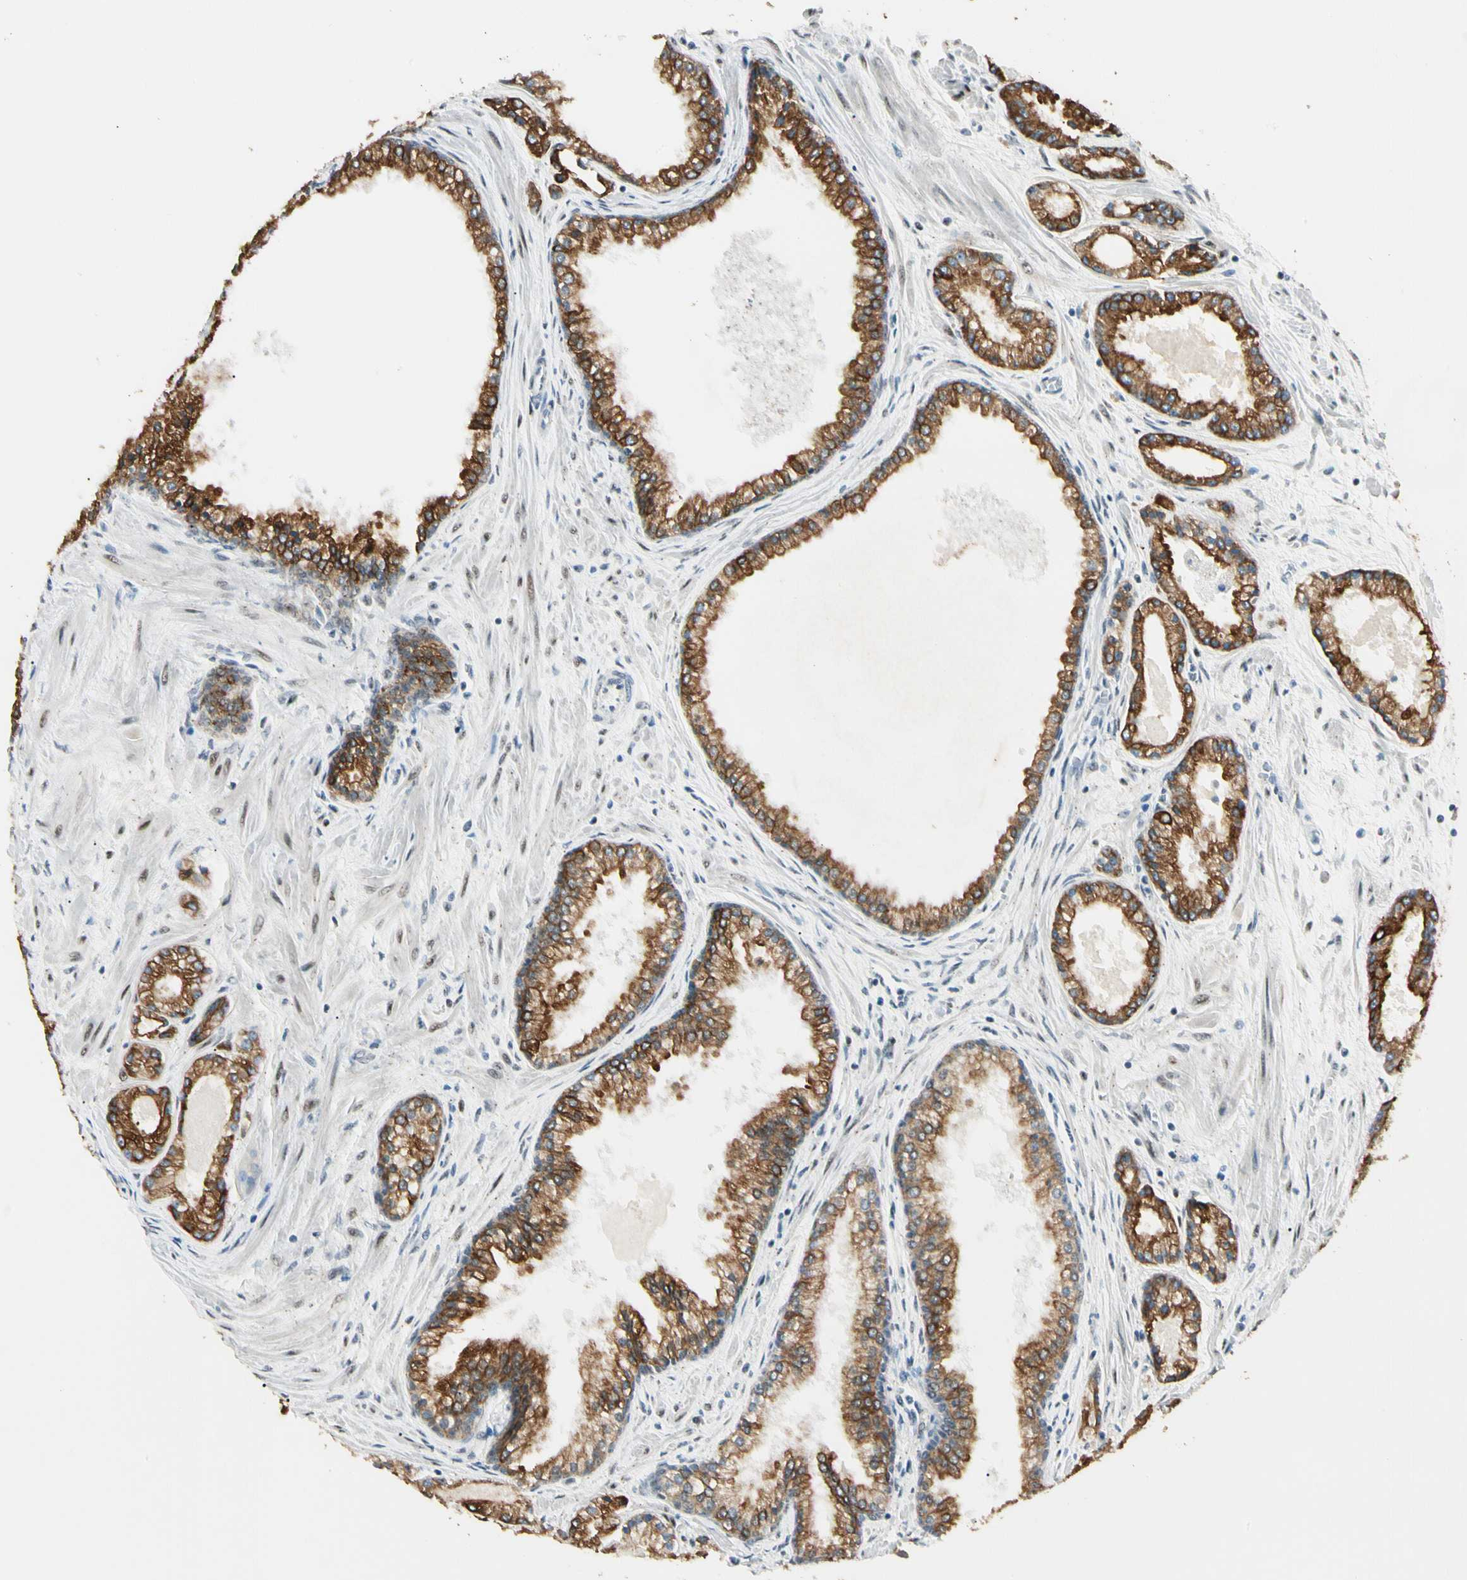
{"staining": {"intensity": "strong", "quantity": ">75%", "location": "cytoplasmic/membranous"}, "tissue": "prostate cancer", "cell_type": "Tumor cells", "image_type": "cancer", "snomed": [{"axis": "morphology", "description": "Adenocarcinoma, High grade"}, {"axis": "topography", "description": "Prostate"}], "caption": "Protein expression analysis of prostate cancer (high-grade adenocarcinoma) displays strong cytoplasmic/membranous positivity in approximately >75% of tumor cells. (brown staining indicates protein expression, while blue staining denotes nuclei).", "gene": "ATXN1", "patient": {"sex": "male", "age": 61}}